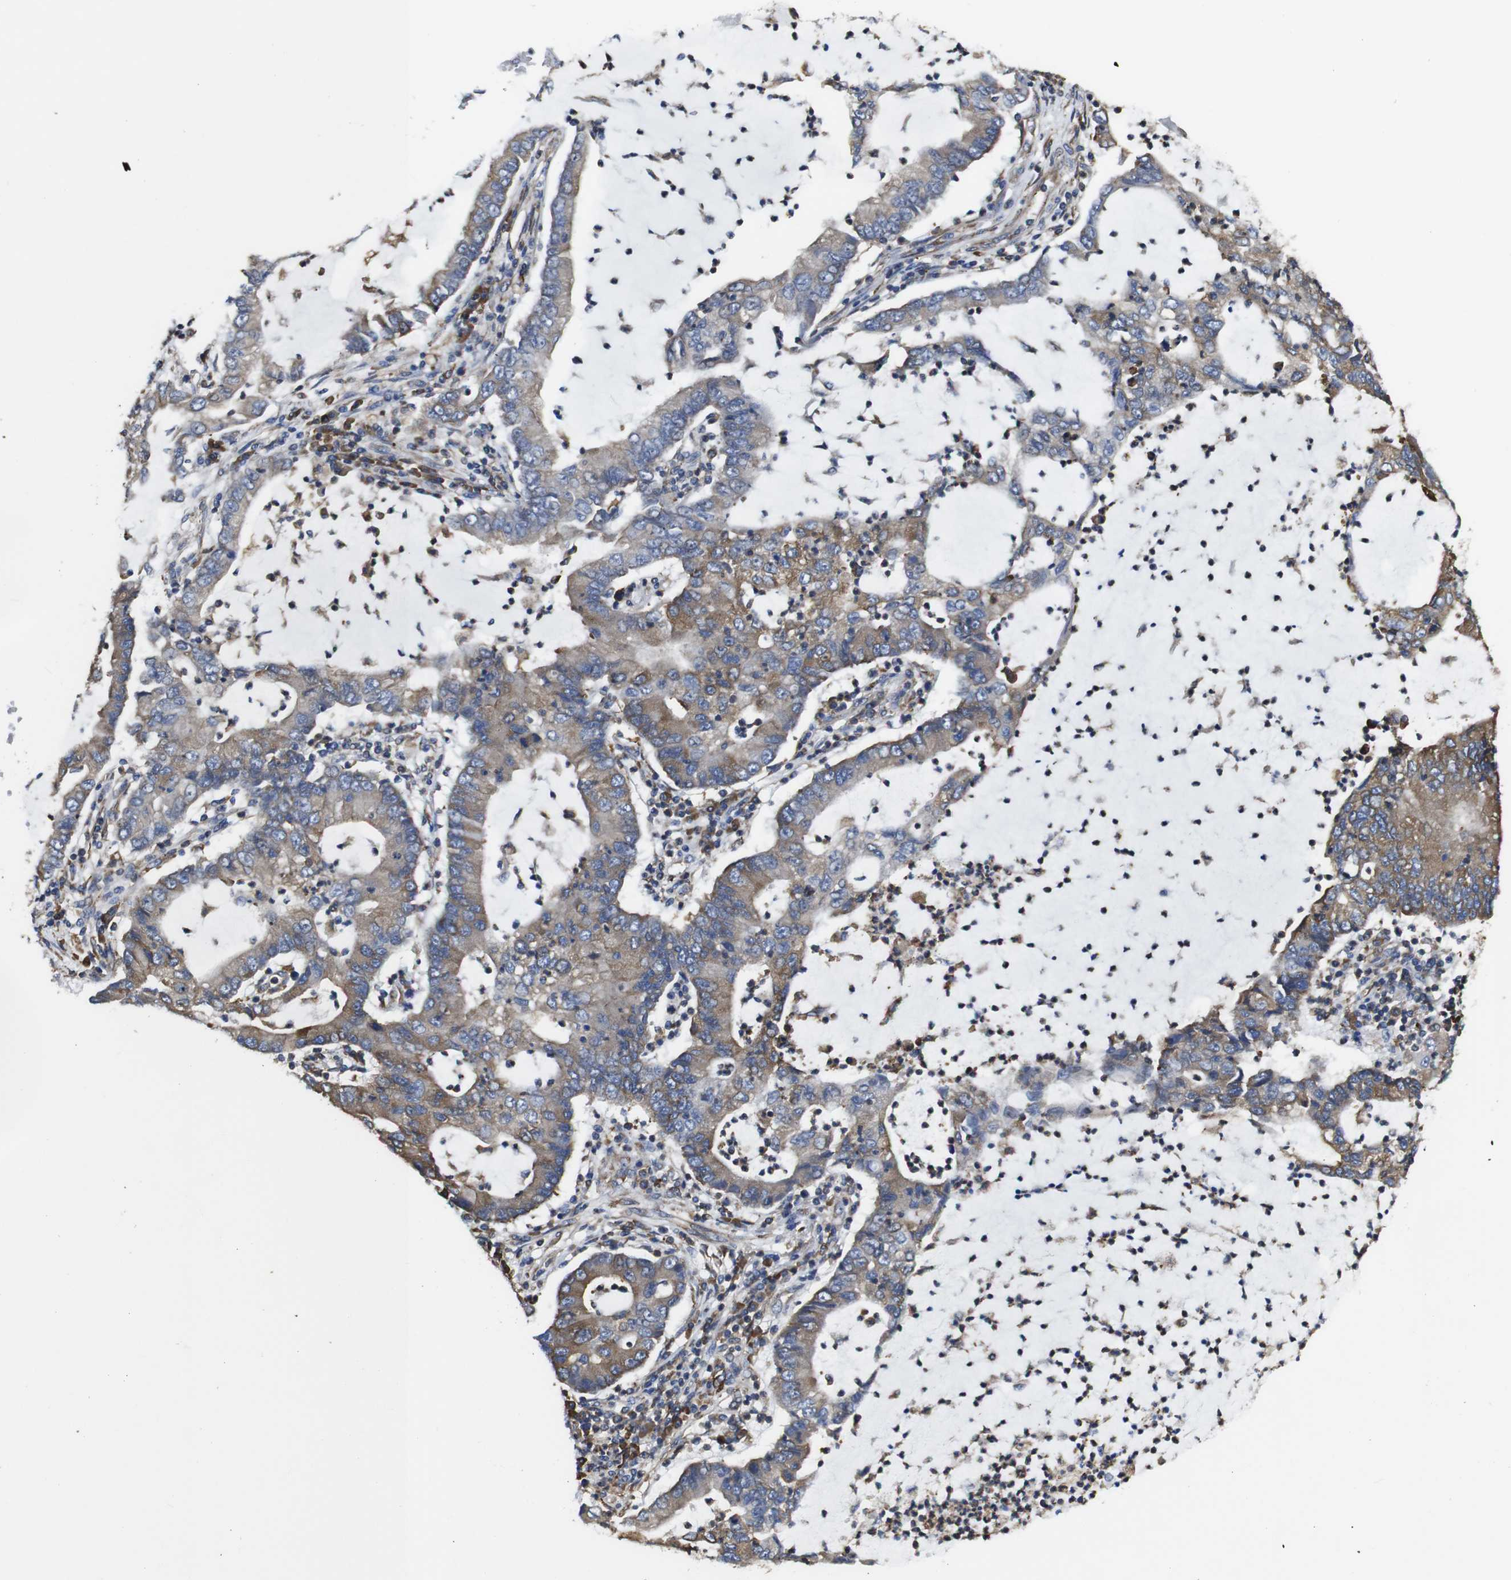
{"staining": {"intensity": "moderate", "quantity": ">75%", "location": "cytoplasmic/membranous"}, "tissue": "lung cancer", "cell_type": "Tumor cells", "image_type": "cancer", "snomed": [{"axis": "morphology", "description": "Adenocarcinoma, NOS"}, {"axis": "topography", "description": "Lung"}], "caption": "Adenocarcinoma (lung) was stained to show a protein in brown. There is medium levels of moderate cytoplasmic/membranous positivity in about >75% of tumor cells. The protein of interest is shown in brown color, while the nuclei are stained blue.", "gene": "PPIB", "patient": {"sex": "female", "age": 51}}